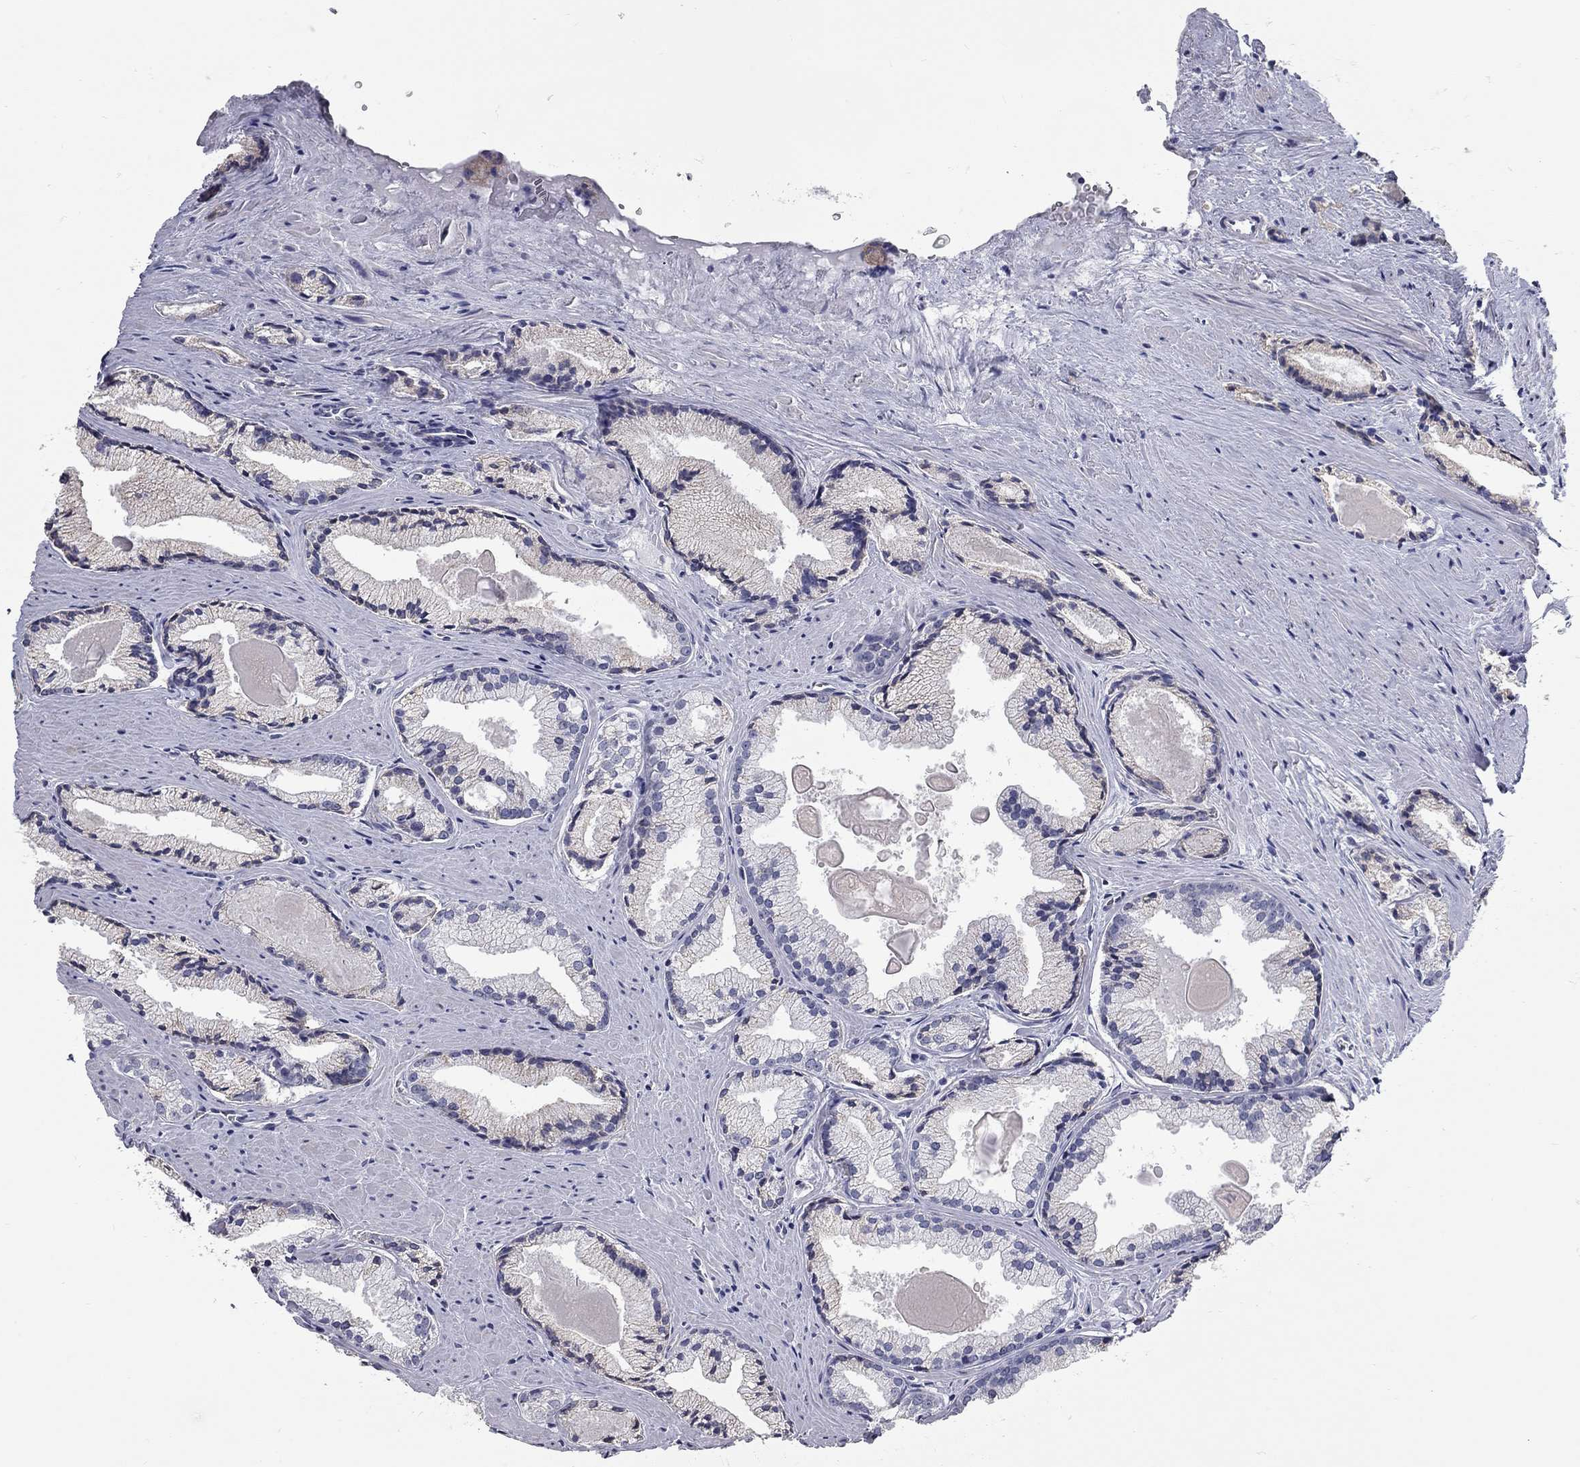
{"staining": {"intensity": "negative", "quantity": "none", "location": "none"}, "tissue": "prostate cancer", "cell_type": "Tumor cells", "image_type": "cancer", "snomed": [{"axis": "morphology", "description": "Adenocarcinoma, NOS"}, {"axis": "morphology", "description": "Adenocarcinoma, High grade"}, {"axis": "topography", "description": "Prostate"}], "caption": "Immunohistochemical staining of human prostate cancer (adenocarcinoma (high-grade)) exhibits no significant expression in tumor cells.", "gene": "XAGE2", "patient": {"sex": "male", "age": 70}}